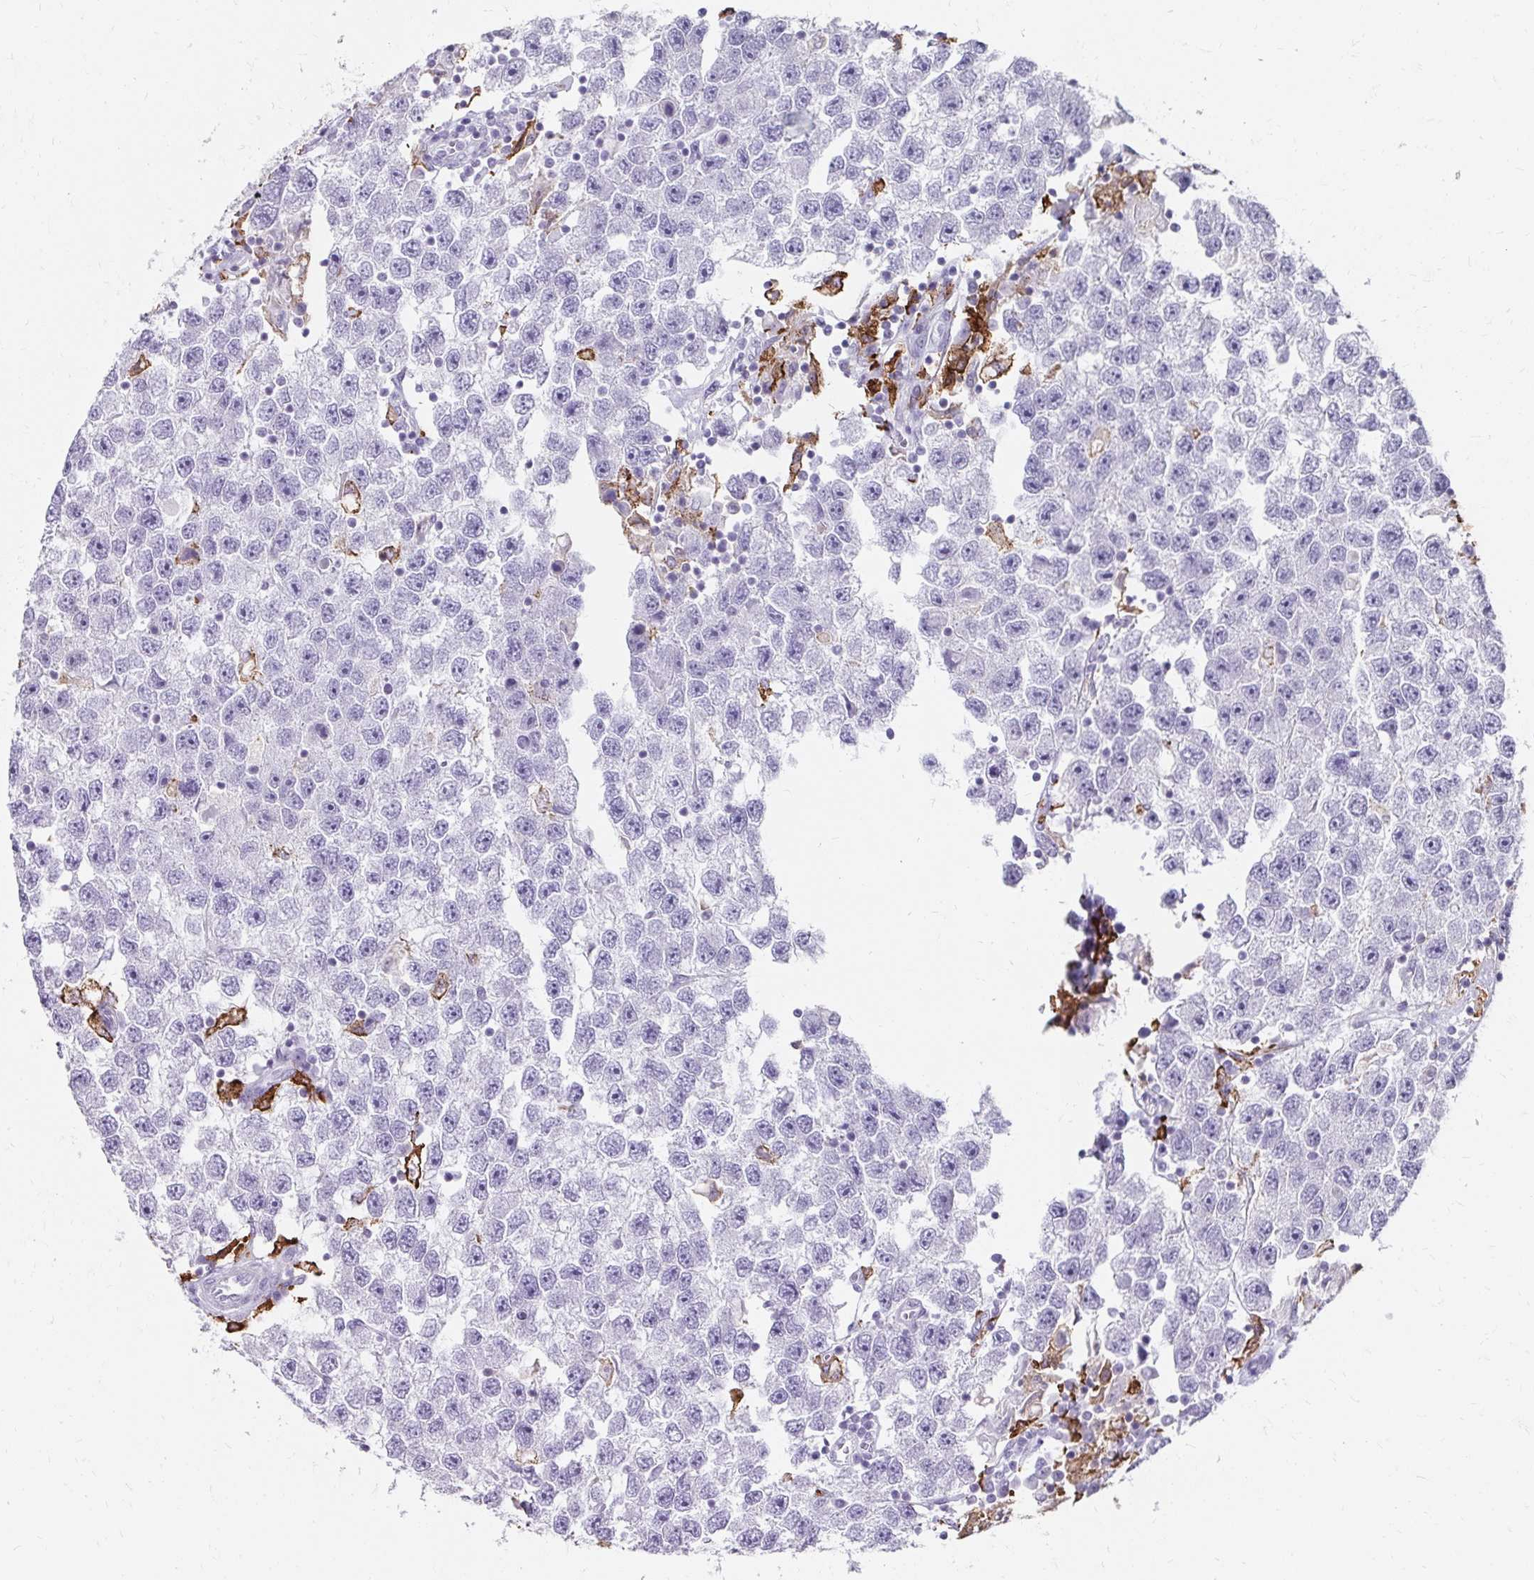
{"staining": {"intensity": "negative", "quantity": "none", "location": "none"}, "tissue": "testis cancer", "cell_type": "Tumor cells", "image_type": "cancer", "snomed": [{"axis": "morphology", "description": "Seminoma, NOS"}, {"axis": "topography", "description": "Testis"}], "caption": "Immunohistochemistry photomicrograph of human seminoma (testis) stained for a protein (brown), which demonstrates no positivity in tumor cells. The staining is performed using DAB (3,3'-diaminobenzidine) brown chromogen with nuclei counter-stained in using hematoxylin.", "gene": "CD163", "patient": {"sex": "male", "age": 26}}